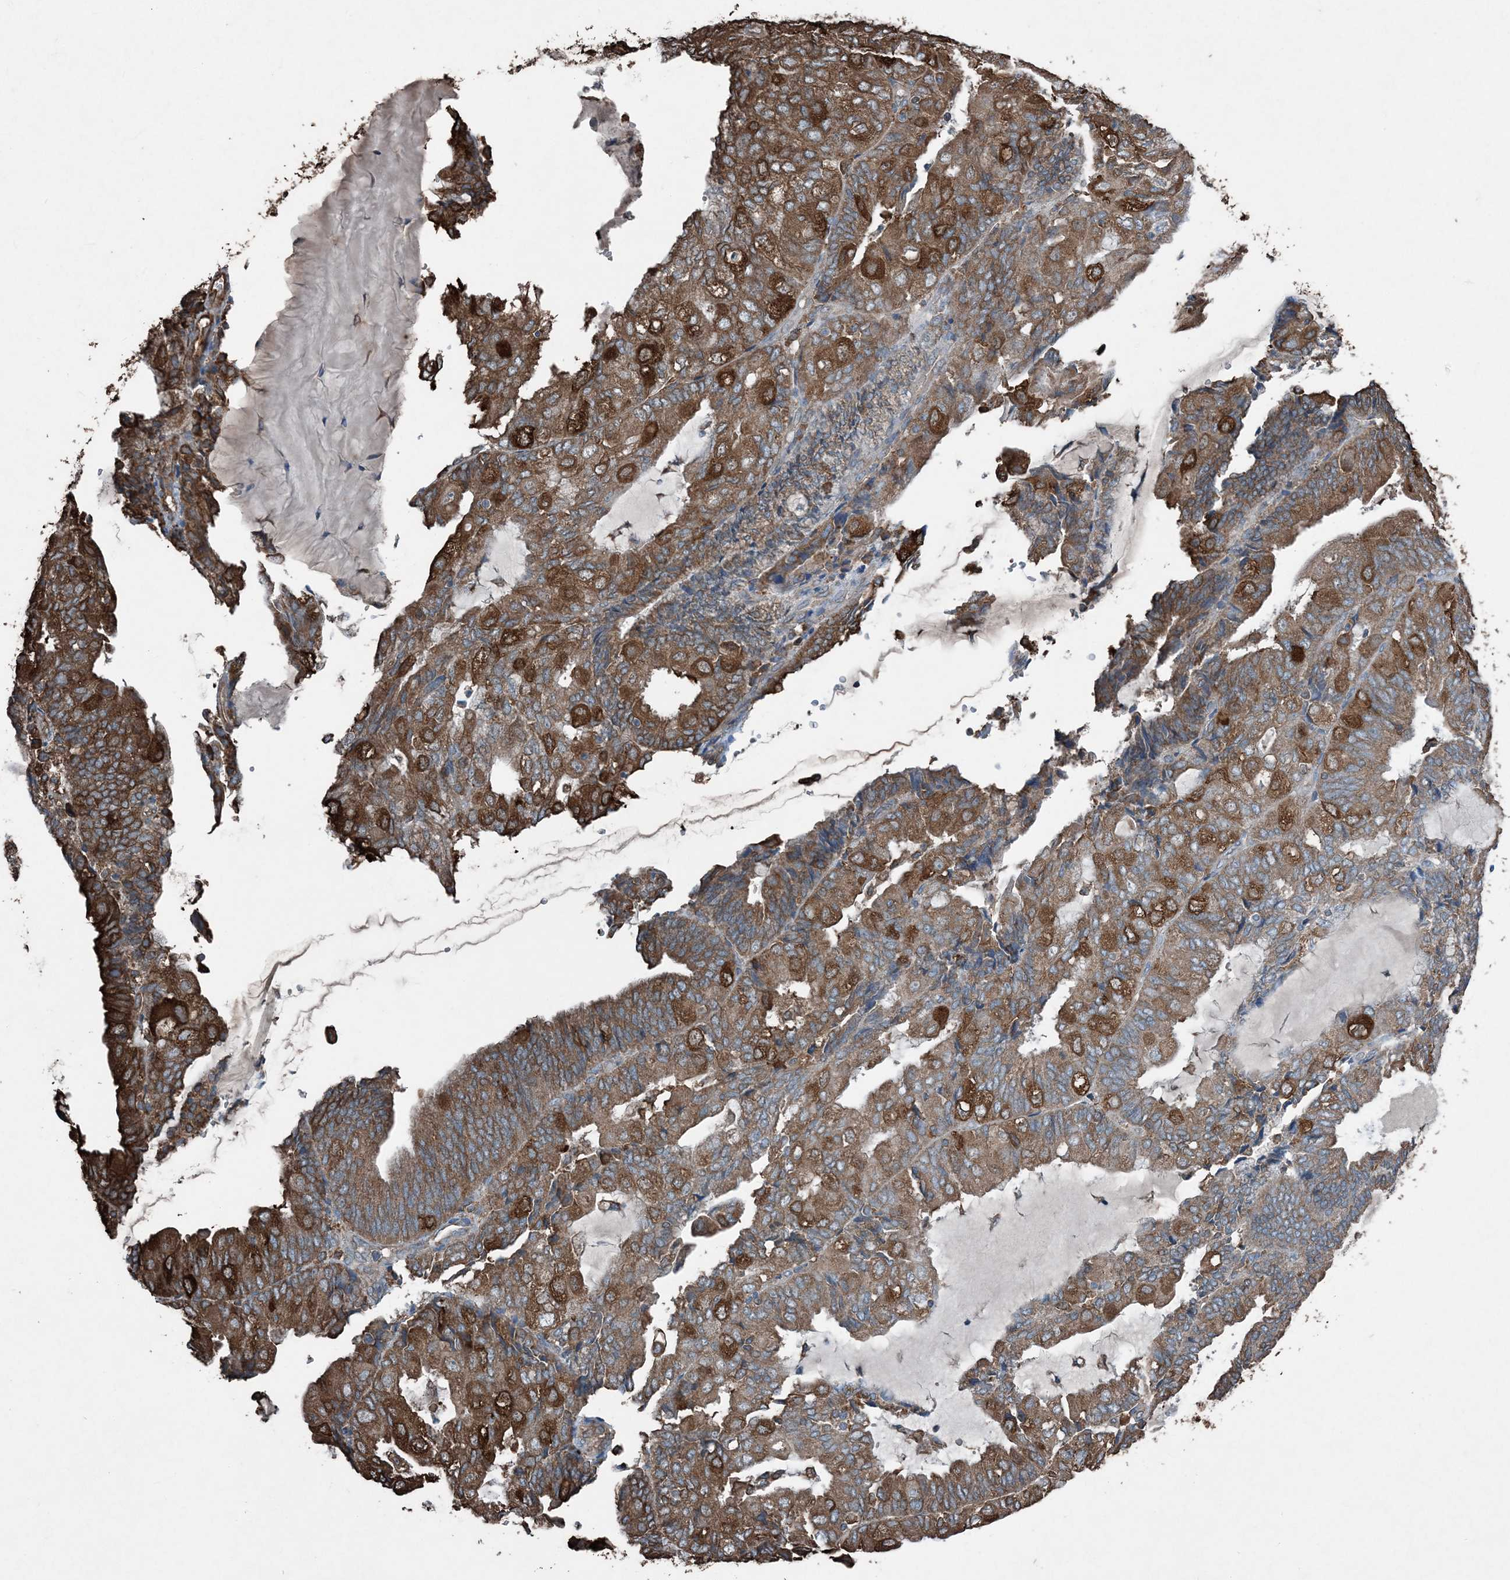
{"staining": {"intensity": "strong", "quantity": ">75%", "location": "cytoplasmic/membranous"}, "tissue": "endometrial cancer", "cell_type": "Tumor cells", "image_type": "cancer", "snomed": [{"axis": "morphology", "description": "Adenocarcinoma, NOS"}, {"axis": "topography", "description": "Endometrium"}], "caption": "Protein staining displays strong cytoplasmic/membranous positivity in about >75% of tumor cells in endometrial adenocarcinoma.", "gene": "PDIA6", "patient": {"sex": "female", "age": 81}}